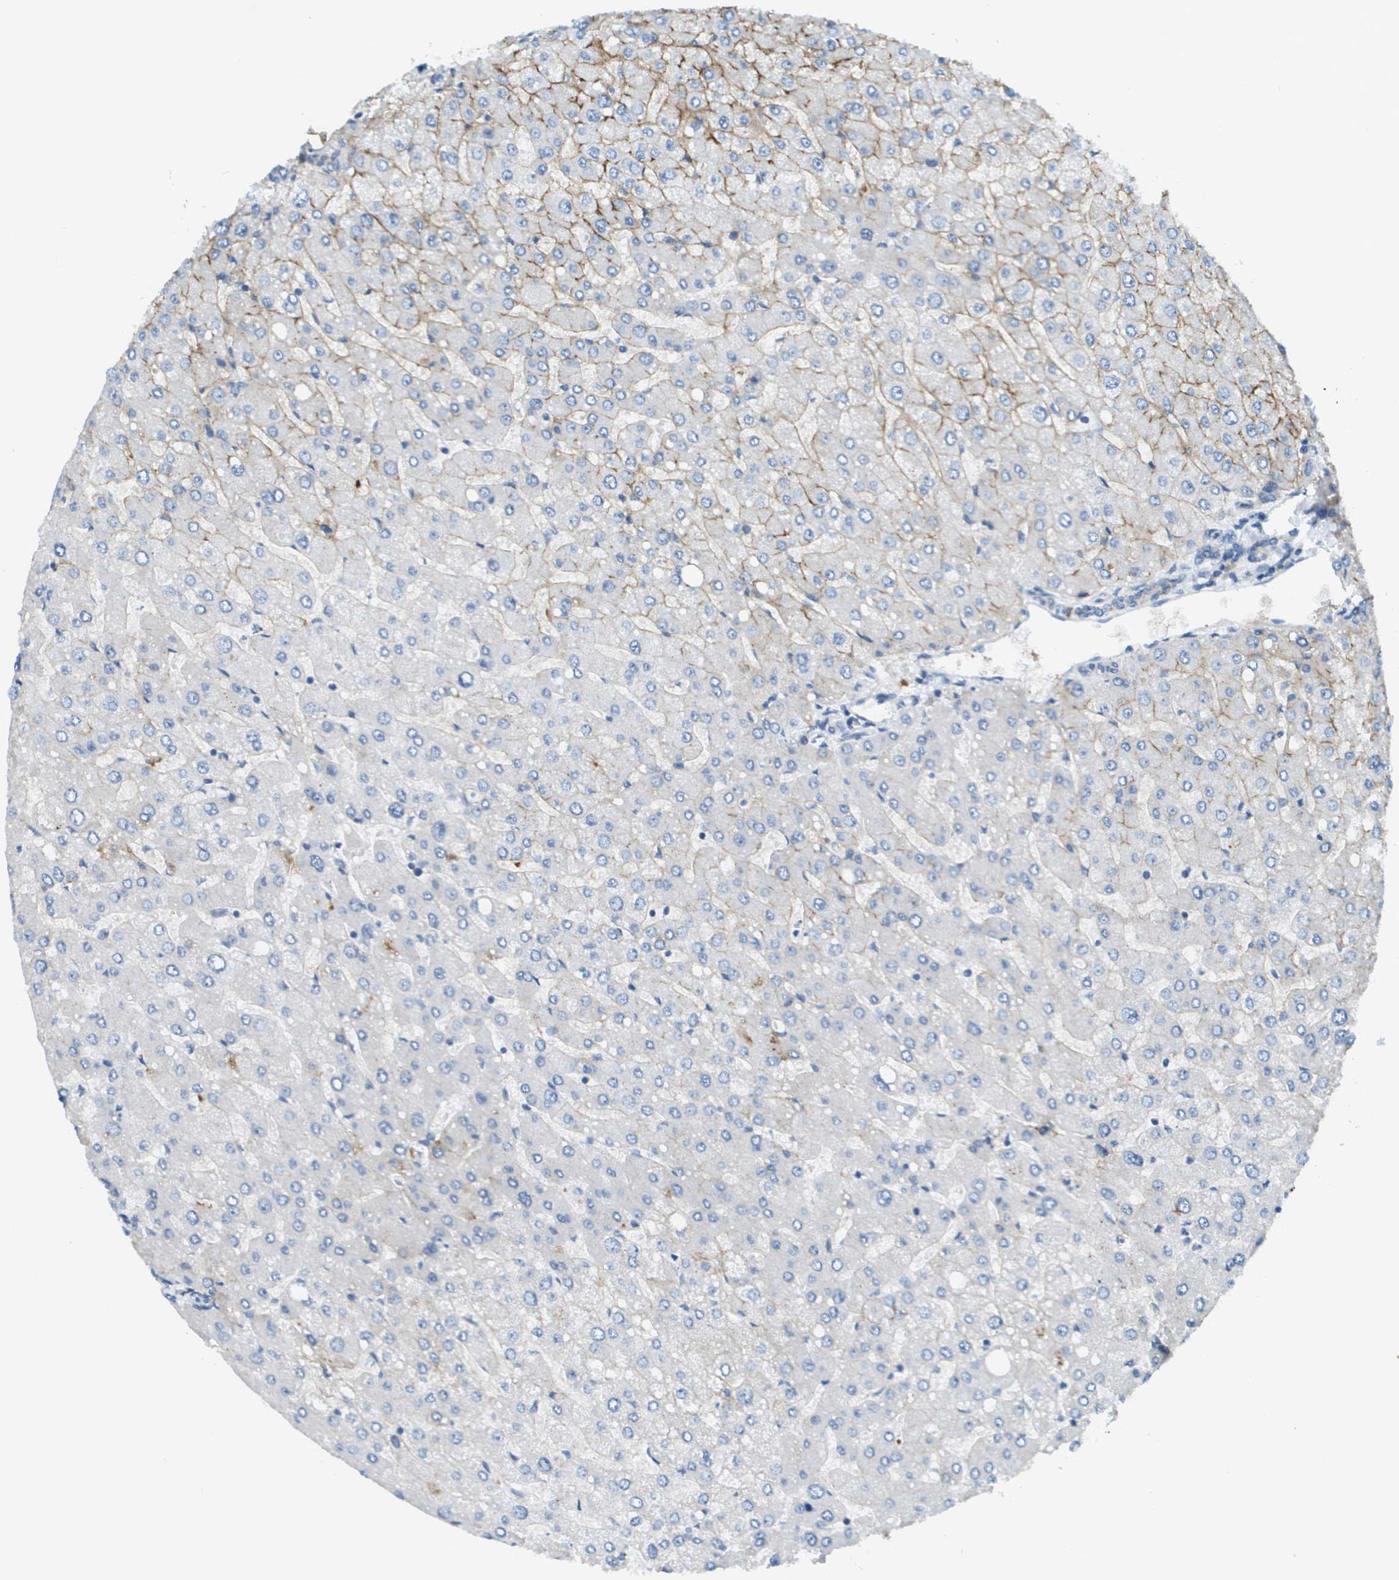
{"staining": {"intensity": "negative", "quantity": "none", "location": "none"}, "tissue": "liver", "cell_type": "Cholangiocytes", "image_type": "normal", "snomed": [{"axis": "morphology", "description": "Normal tissue, NOS"}, {"axis": "topography", "description": "Liver"}], "caption": "Immunohistochemistry (IHC) image of normal human liver stained for a protein (brown), which displays no positivity in cholangiocytes.", "gene": "SDC1", "patient": {"sex": "male", "age": 55}}